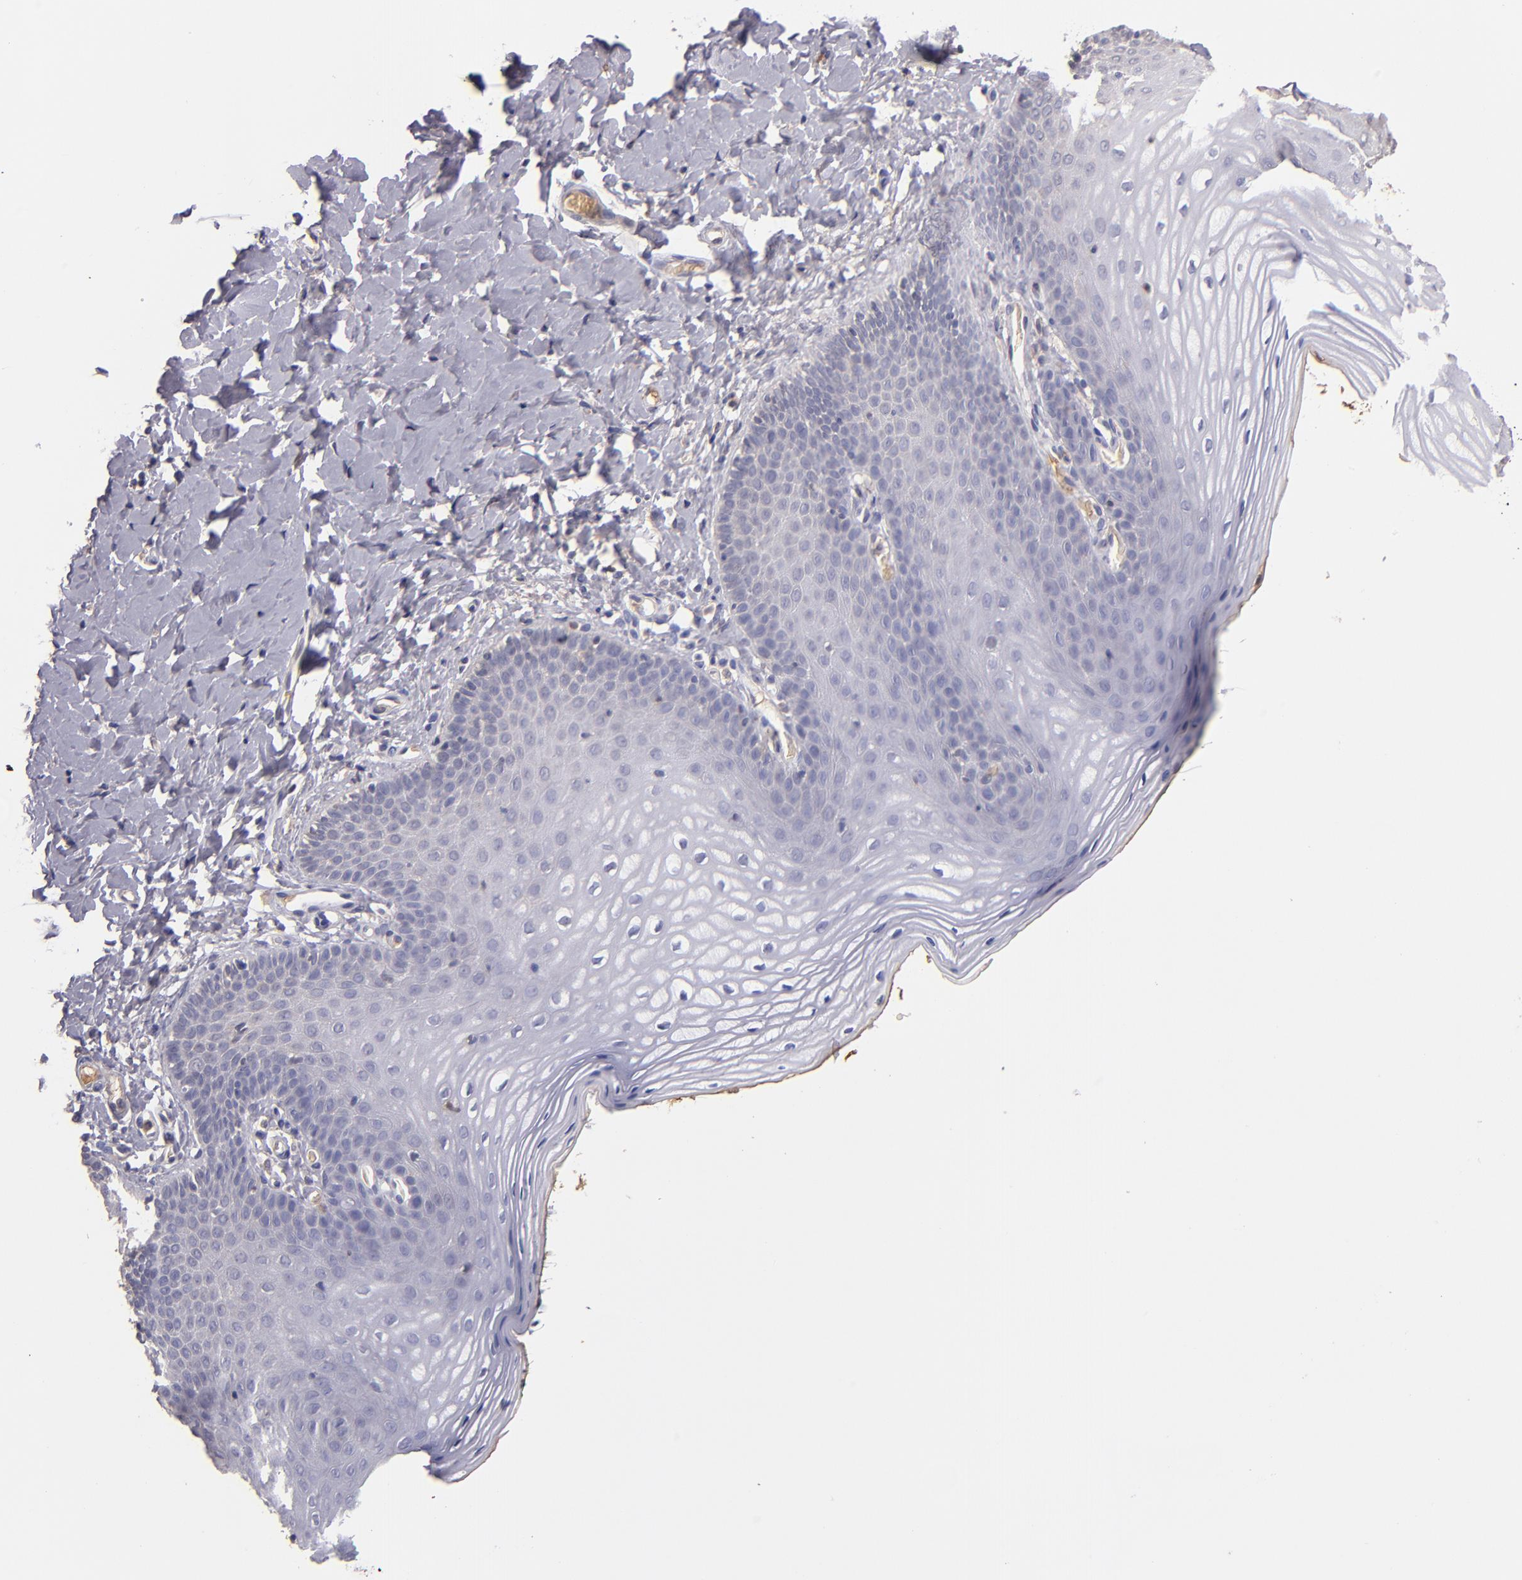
{"staining": {"intensity": "moderate", "quantity": "<25%", "location": "cytoplasmic/membranous"}, "tissue": "vagina", "cell_type": "Squamous epithelial cells", "image_type": "normal", "snomed": [{"axis": "morphology", "description": "Normal tissue, NOS"}, {"axis": "topography", "description": "Vagina"}], "caption": "Vagina stained with a brown dye reveals moderate cytoplasmic/membranous positive expression in approximately <25% of squamous epithelial cells.", "gene": "SERPINC1", "patient": {"sex": "female", "age": 55}}